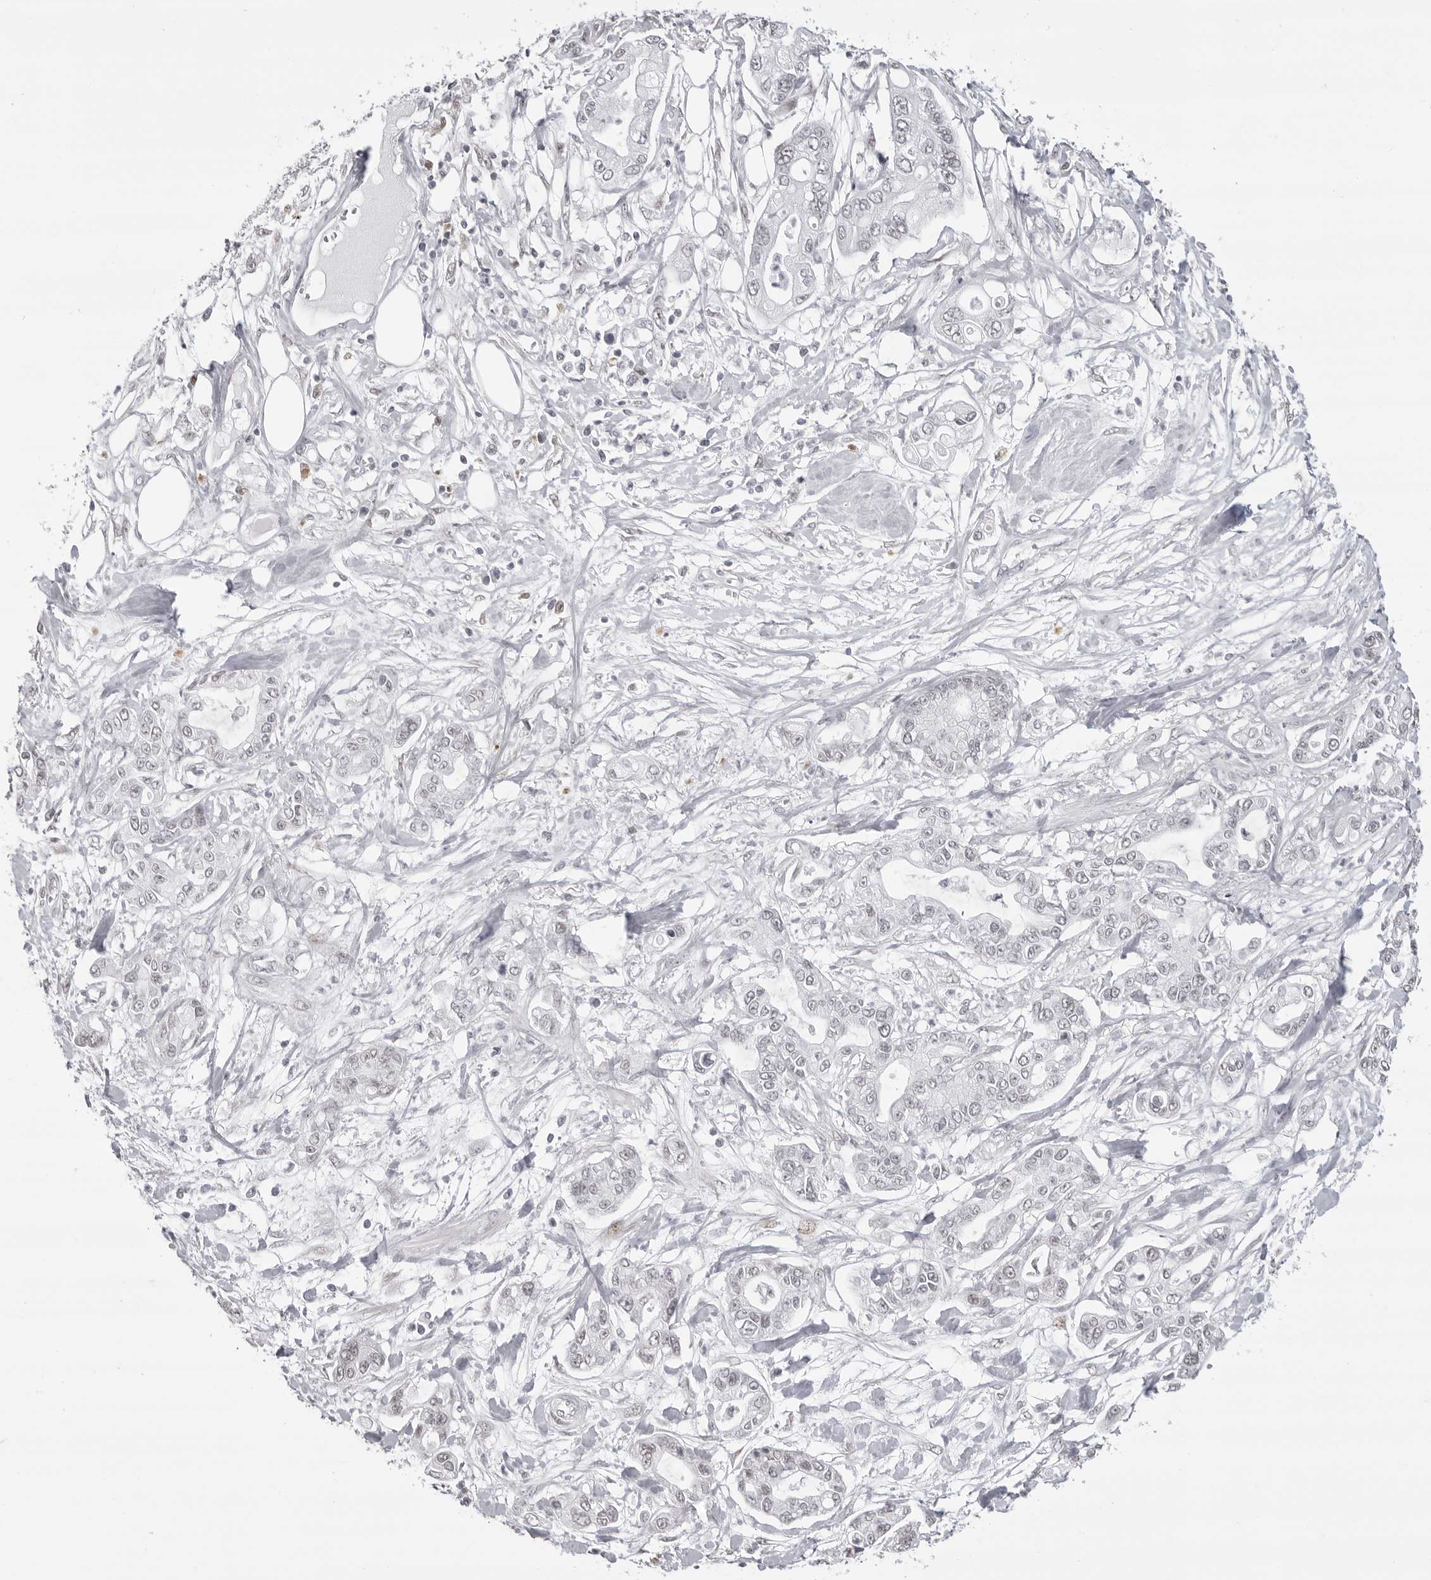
{"staining": {"intensity": "negative", "quantity": "none", "location": "none"}, "tissue": "pancreatic cancer", "cell_type": "Tumor cells", "image_type": "cancer", "snomed": [{"axis": "morphology", "description": "Adenocarcinoma, NOS"}, {"axis": "topography", "description": "Pancreas"}], "caption": "Immunohistochemistry of pancreatic cancer (adenocarcinoma) demonstrates no staining in tumor cells. (DAB immunohistochemistry with hematoxylin counter stain).", "gene": "PHF3", "patient": {"sex": "male", "age": 68}}